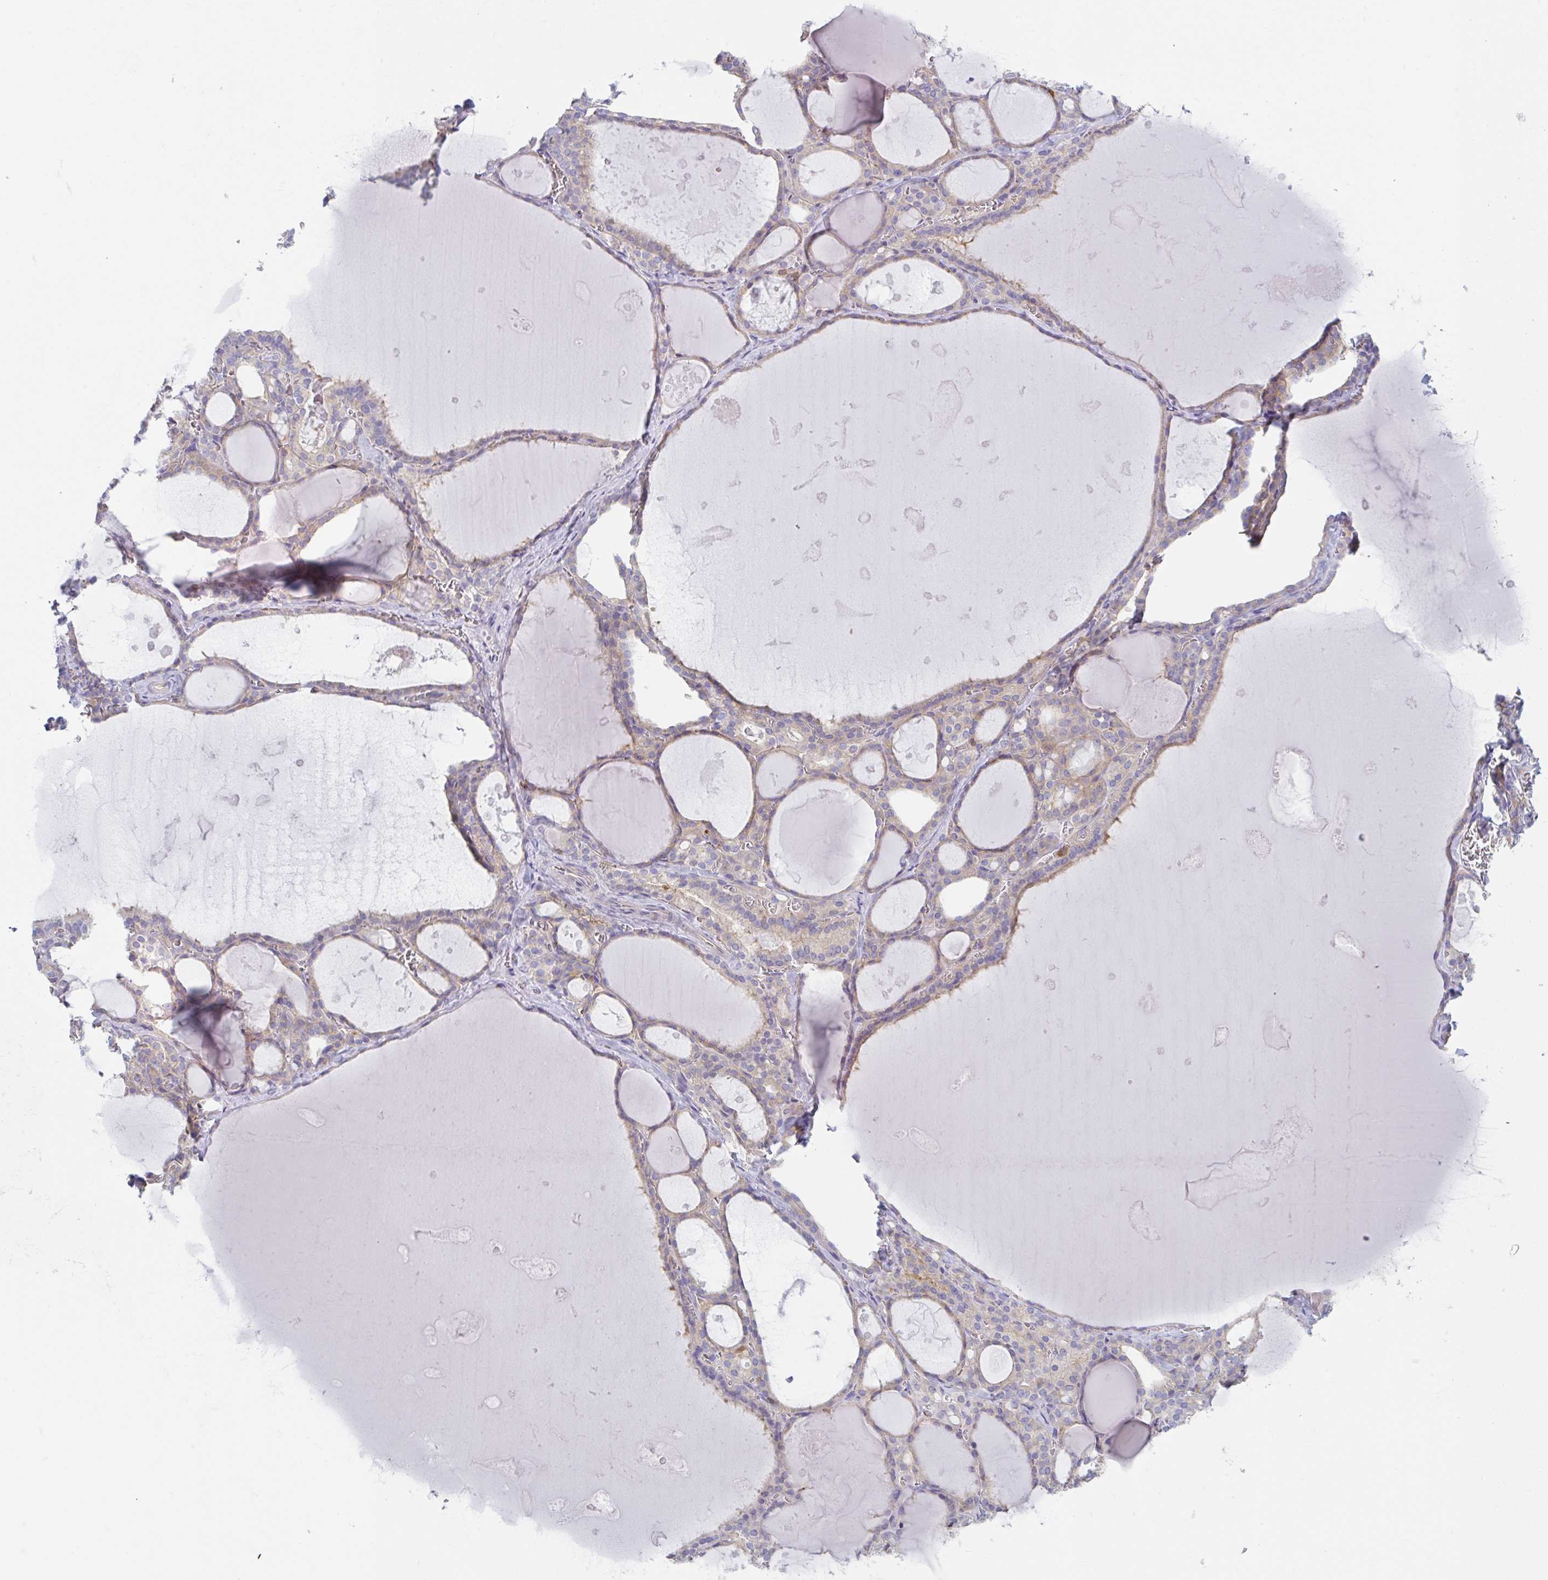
{"staining": {"intensity": "weak", "quantity": "25%-75%", "location": "cytoplasmic/membranous"}, "tissue": "thyroid gland", "cell_type": "Glandular cells", "image_type": "normal", "snomed": [{"axis": "morphology", "description": "Normal tissue, NOS"}, {"axis": "topography", "description": "Thyroid gland"}], "caption": "The photomicrograph demonstrates staining of normal thyroid gland, revealing weak cytoplasmic/membranous protein positivity (brown color) within glandular cells.", "gene": "AMPD2", "patient": {"sex": "male", "age": 56}}